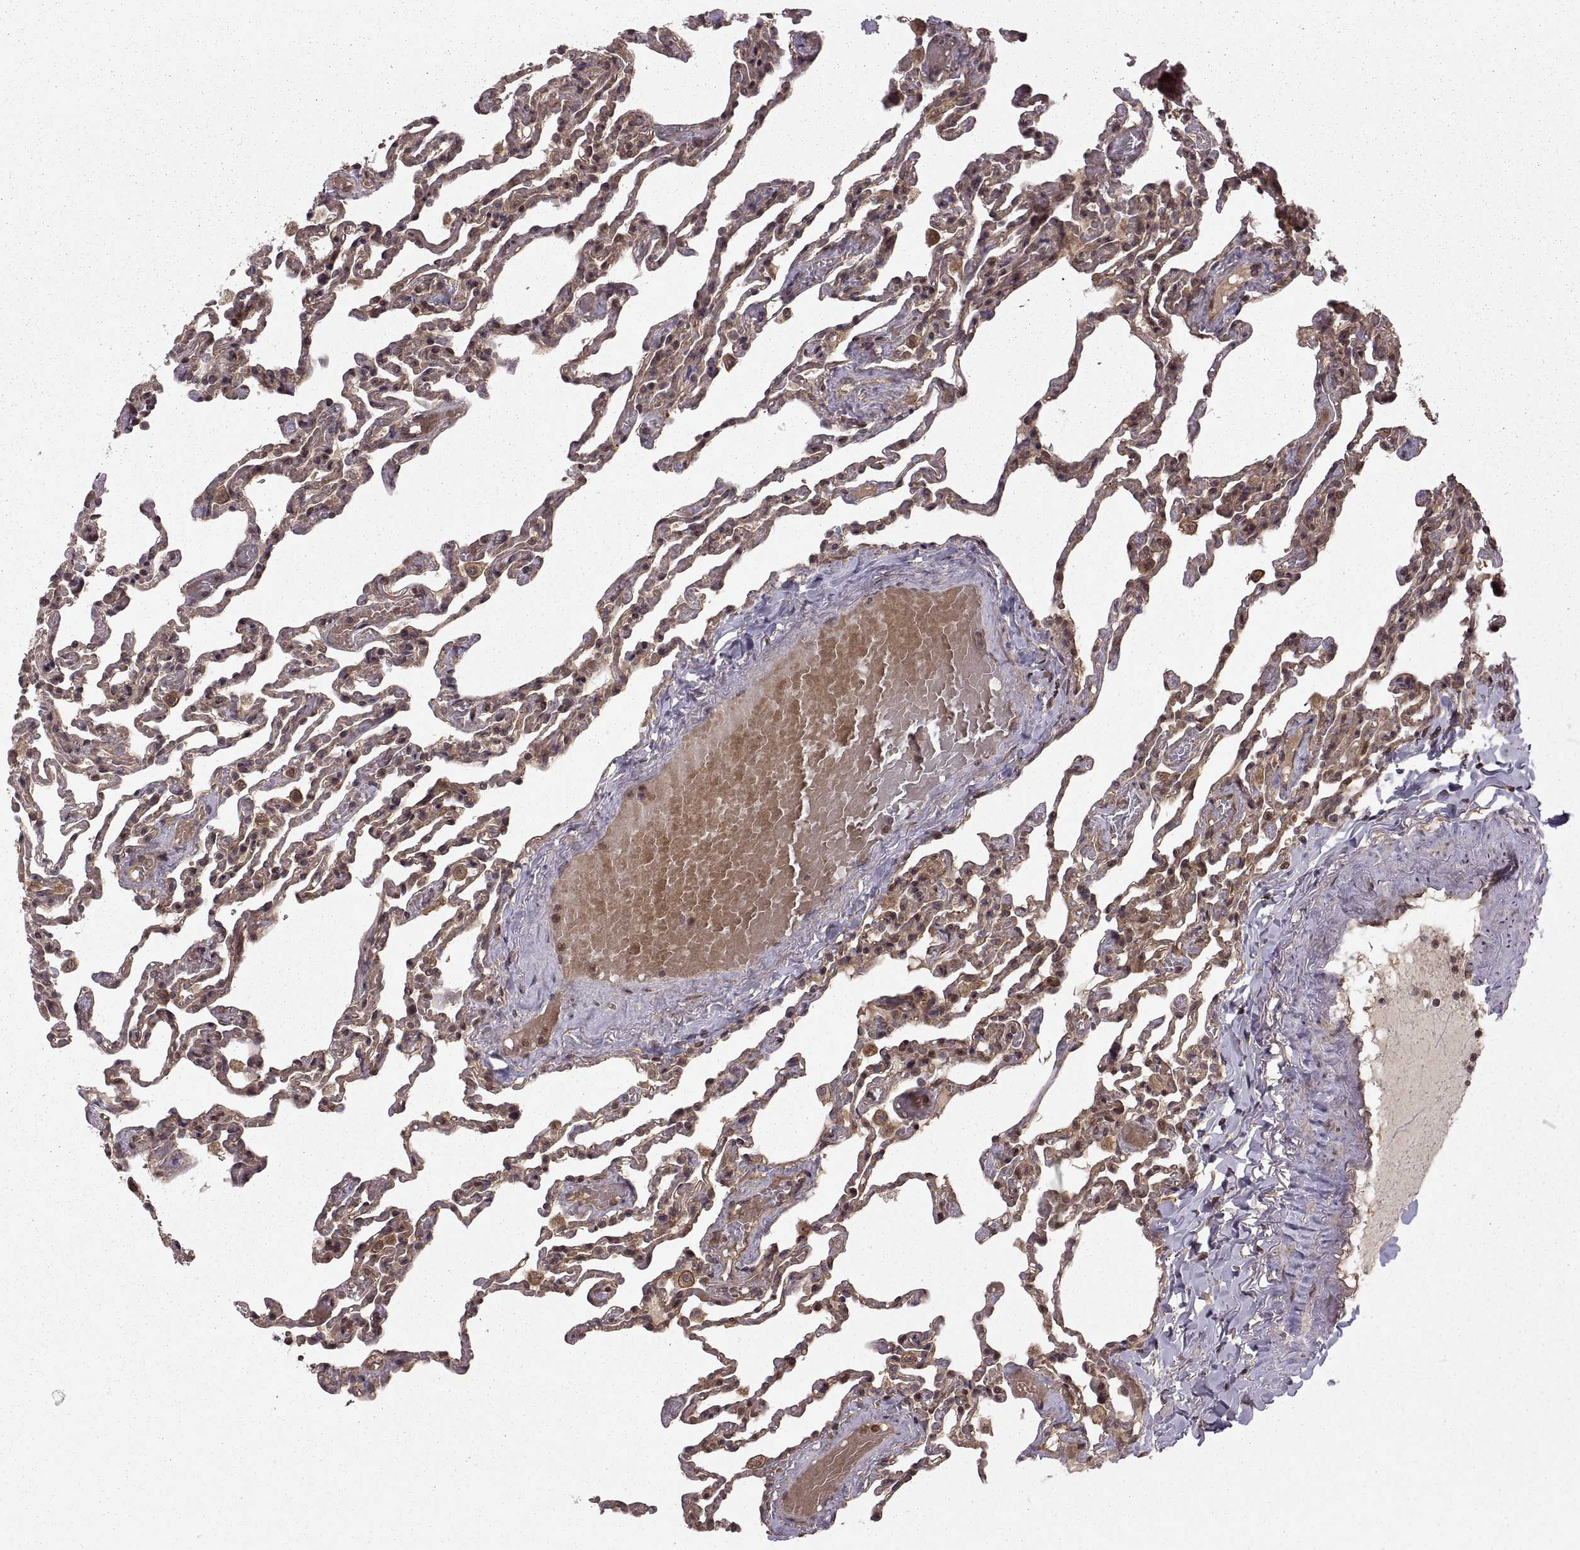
{"staining": {"intensity": "moderate", "quantity": ">75%", "location": "cytoplasmic/membranous"}, "tissue": "lung", "cell_type": "Alveolar cells", "image_type": "normal", "snomed": [{"axis": "morphology", "description": "Normal tissue, NOS"}, {"axis": "topography", "description": "Lung"}], "caption": "High-magnification brightfield microscopy of unremarkable lung stained with DAB (3,3'-diaminobenzidine) (brown) and counterstained with hematoxylin (blue). alveolar cells exhibit moderate cytoplasmic/membranous expression is seen in approximately>75% of cells.", "gene": "DEDD", "patient": {"sex": "female", "age": 43}}